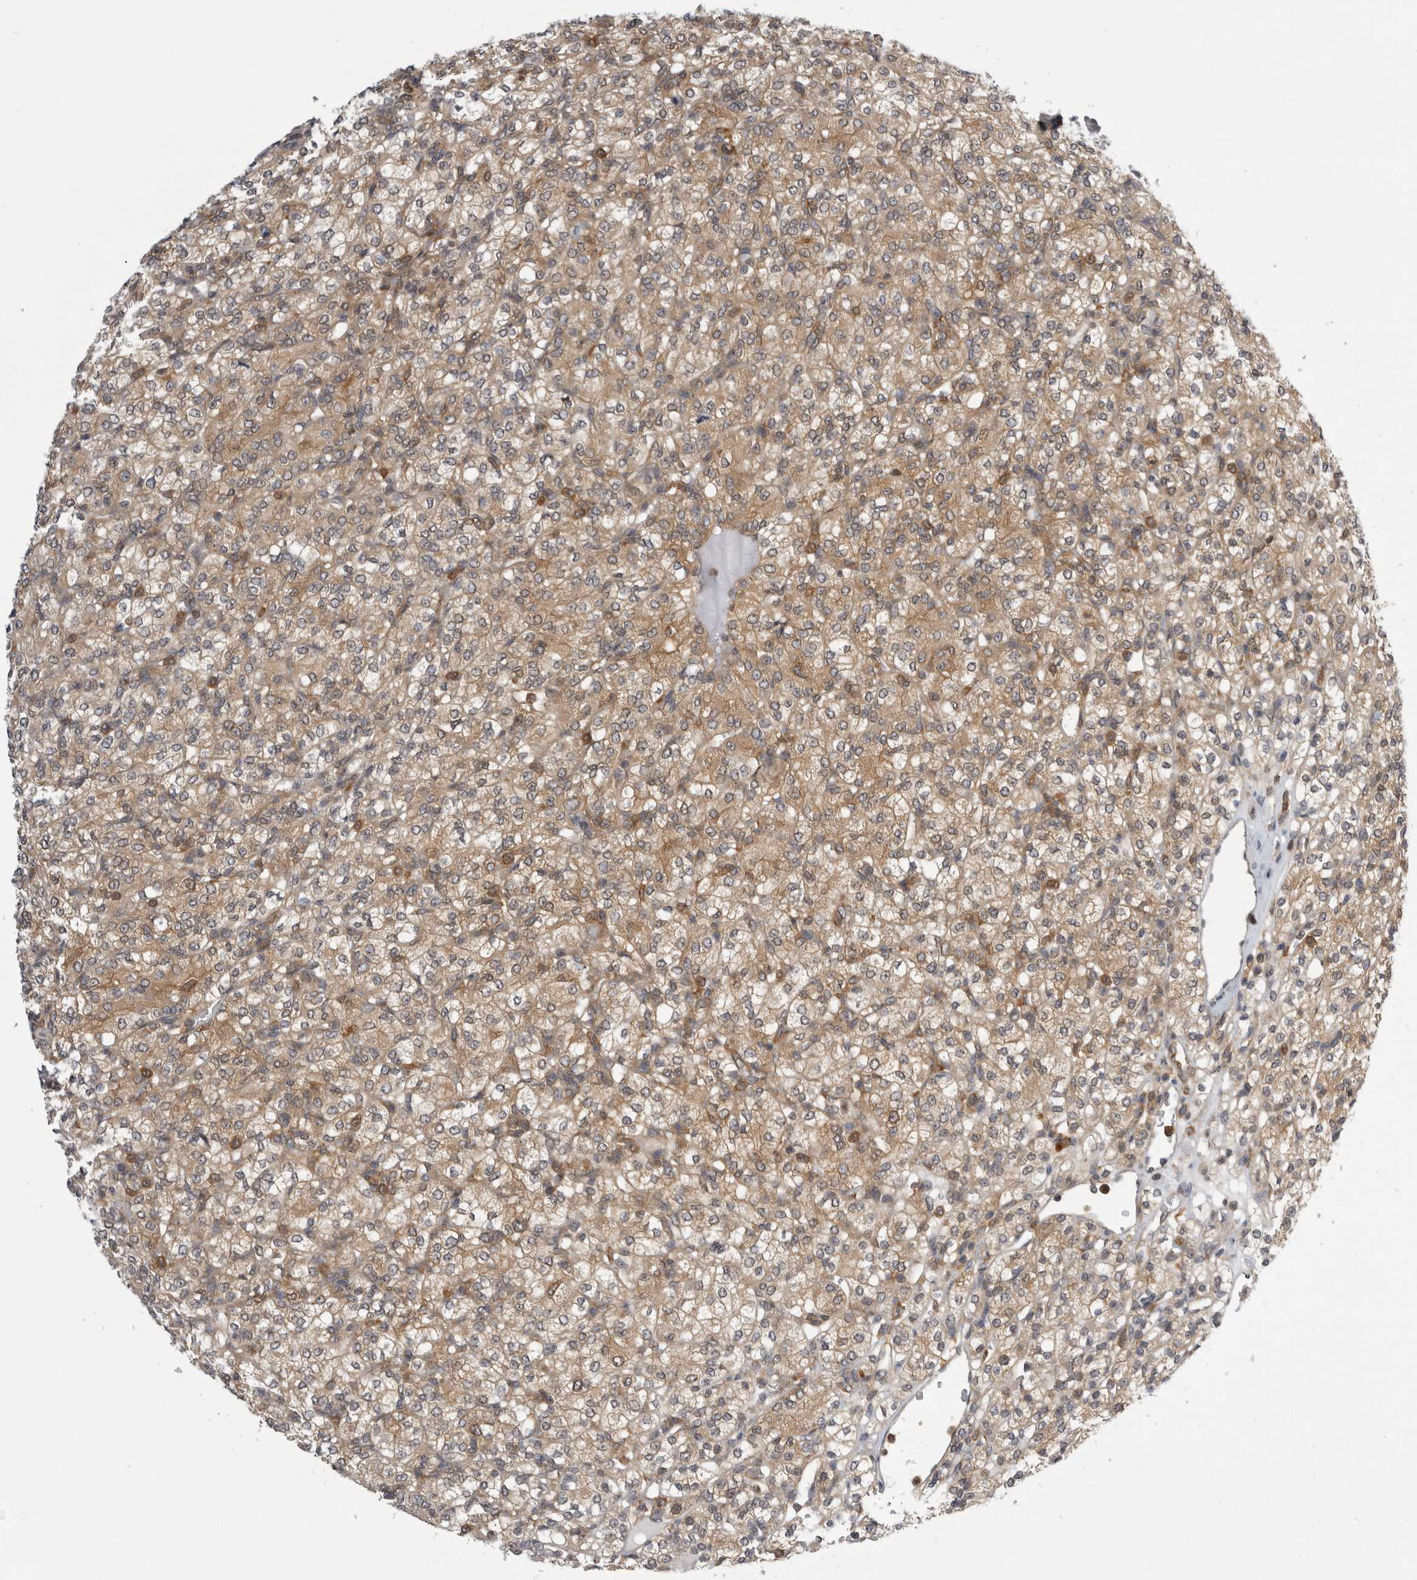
{"staining": {"intensity": "weak", "quantity": ">75%", "location": "cytoplasmic/membranous"}, "tissue": "renal cancer", "cell_type": "Tumor cells", "image_type": "cancer", "snomed": [{"axis": "morphology", "description": "Adenocarcinoma, NOS"}, {"axis": "topography", "description": "Kidney"}], "caption": "The immunohistochemical stain labels weak cytoplasmic/membranous staining in tumor cells of renal cancer (adenocarcinoma) tissue.", "gene": "CACYBP", "patient": {"sex": "male", "age": 77}}